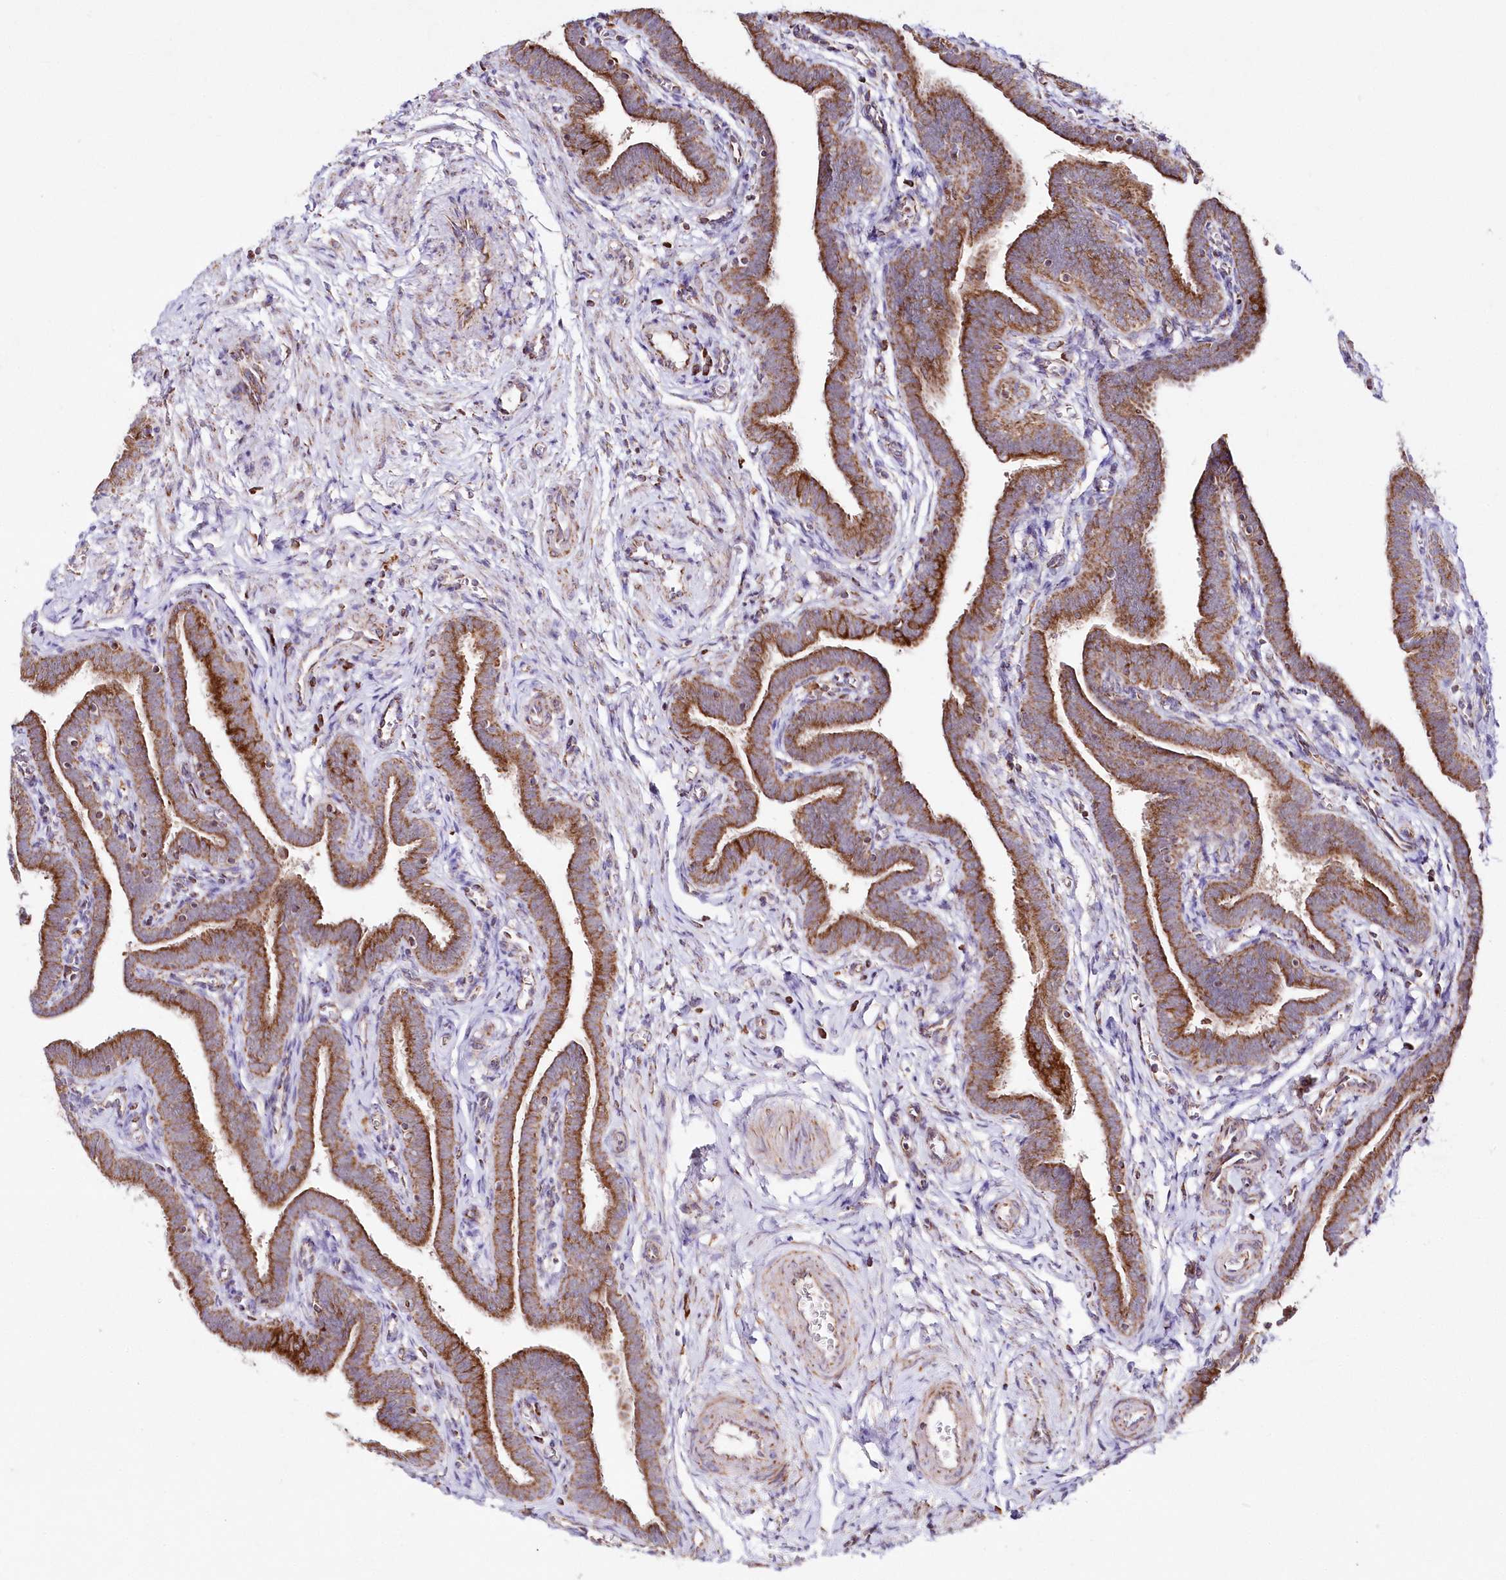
{"staining": {"intensity": "strong", "quantity": ">75%", "location": "cytoplasmic/membranous"}, "tissue": "fallopian tube", "cell_type": "Glandular cells", "image_type": "normal", "snomed": [{"axis": "morphology", "description": "Normal tissue, NOS"}, {"axis": "topography", "description": "Fallopian tube"}], "caption": "Immunohistochemistry (DAB) staining of benign human fallopian tube shows strong cytoplasmic/membranous protein staining in about >75% of glandular cells. (IHC, brightfield microscopy, high magnification).", "gene": "DNA2", "patient": {"sex": "female", "age": 36}}